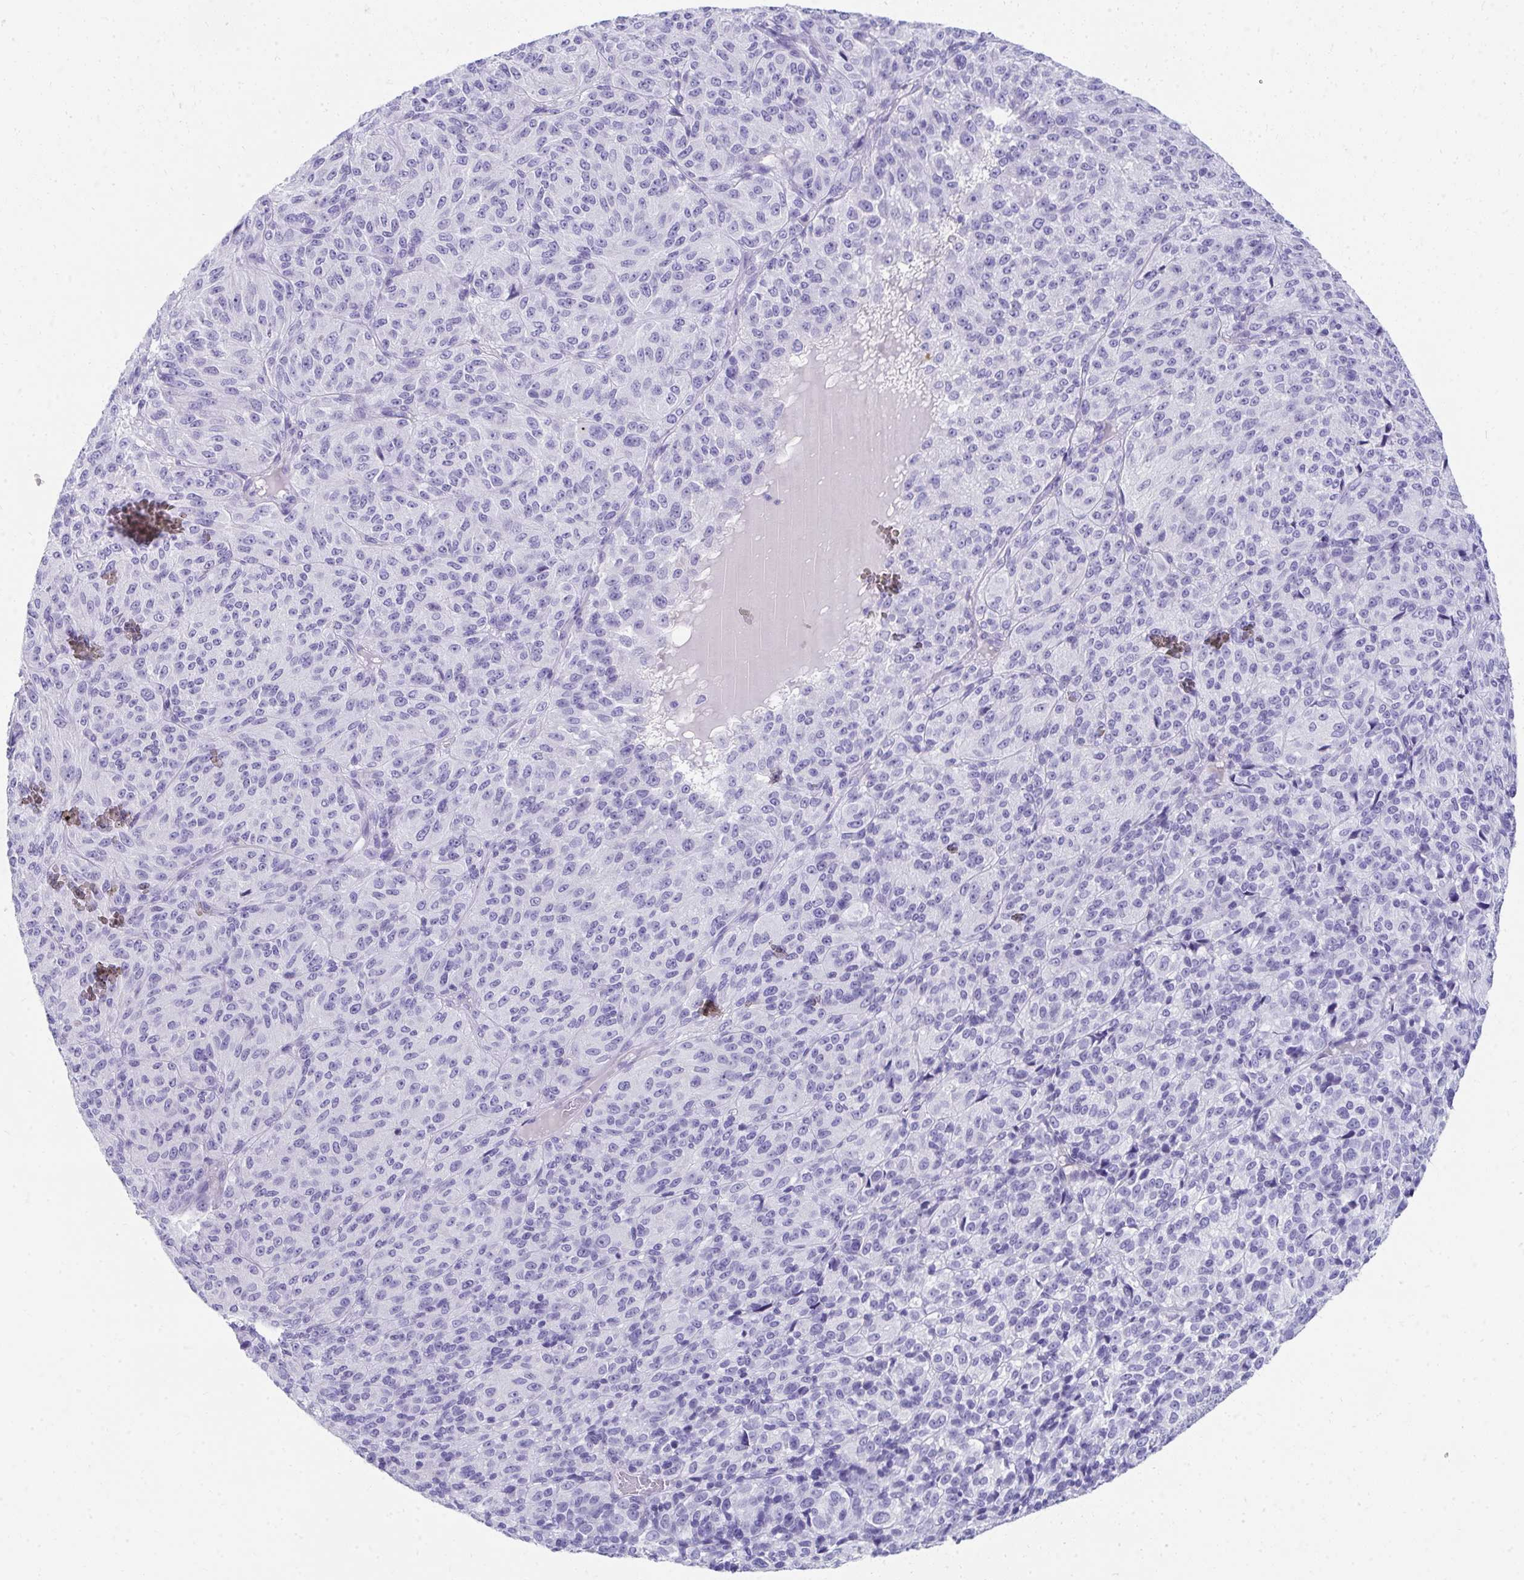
{"staining": {"intensity": "negative", "quantity": "none", "location": "none"}, "tissue": "melanoma", "cell_type": "Tumor cells", "image_type": "cancer", "snomed": [{"axis": "morphology", "description": "Malignant melanoma, Metastatic site"}, {"axis": "topography", "description": "Brain"}], "caption": "Protein analysis of melanoma reveals no significant staining in tumor cells.", "gene": "SEC14L3", "patient": {"sex": "female", "age": 56}}